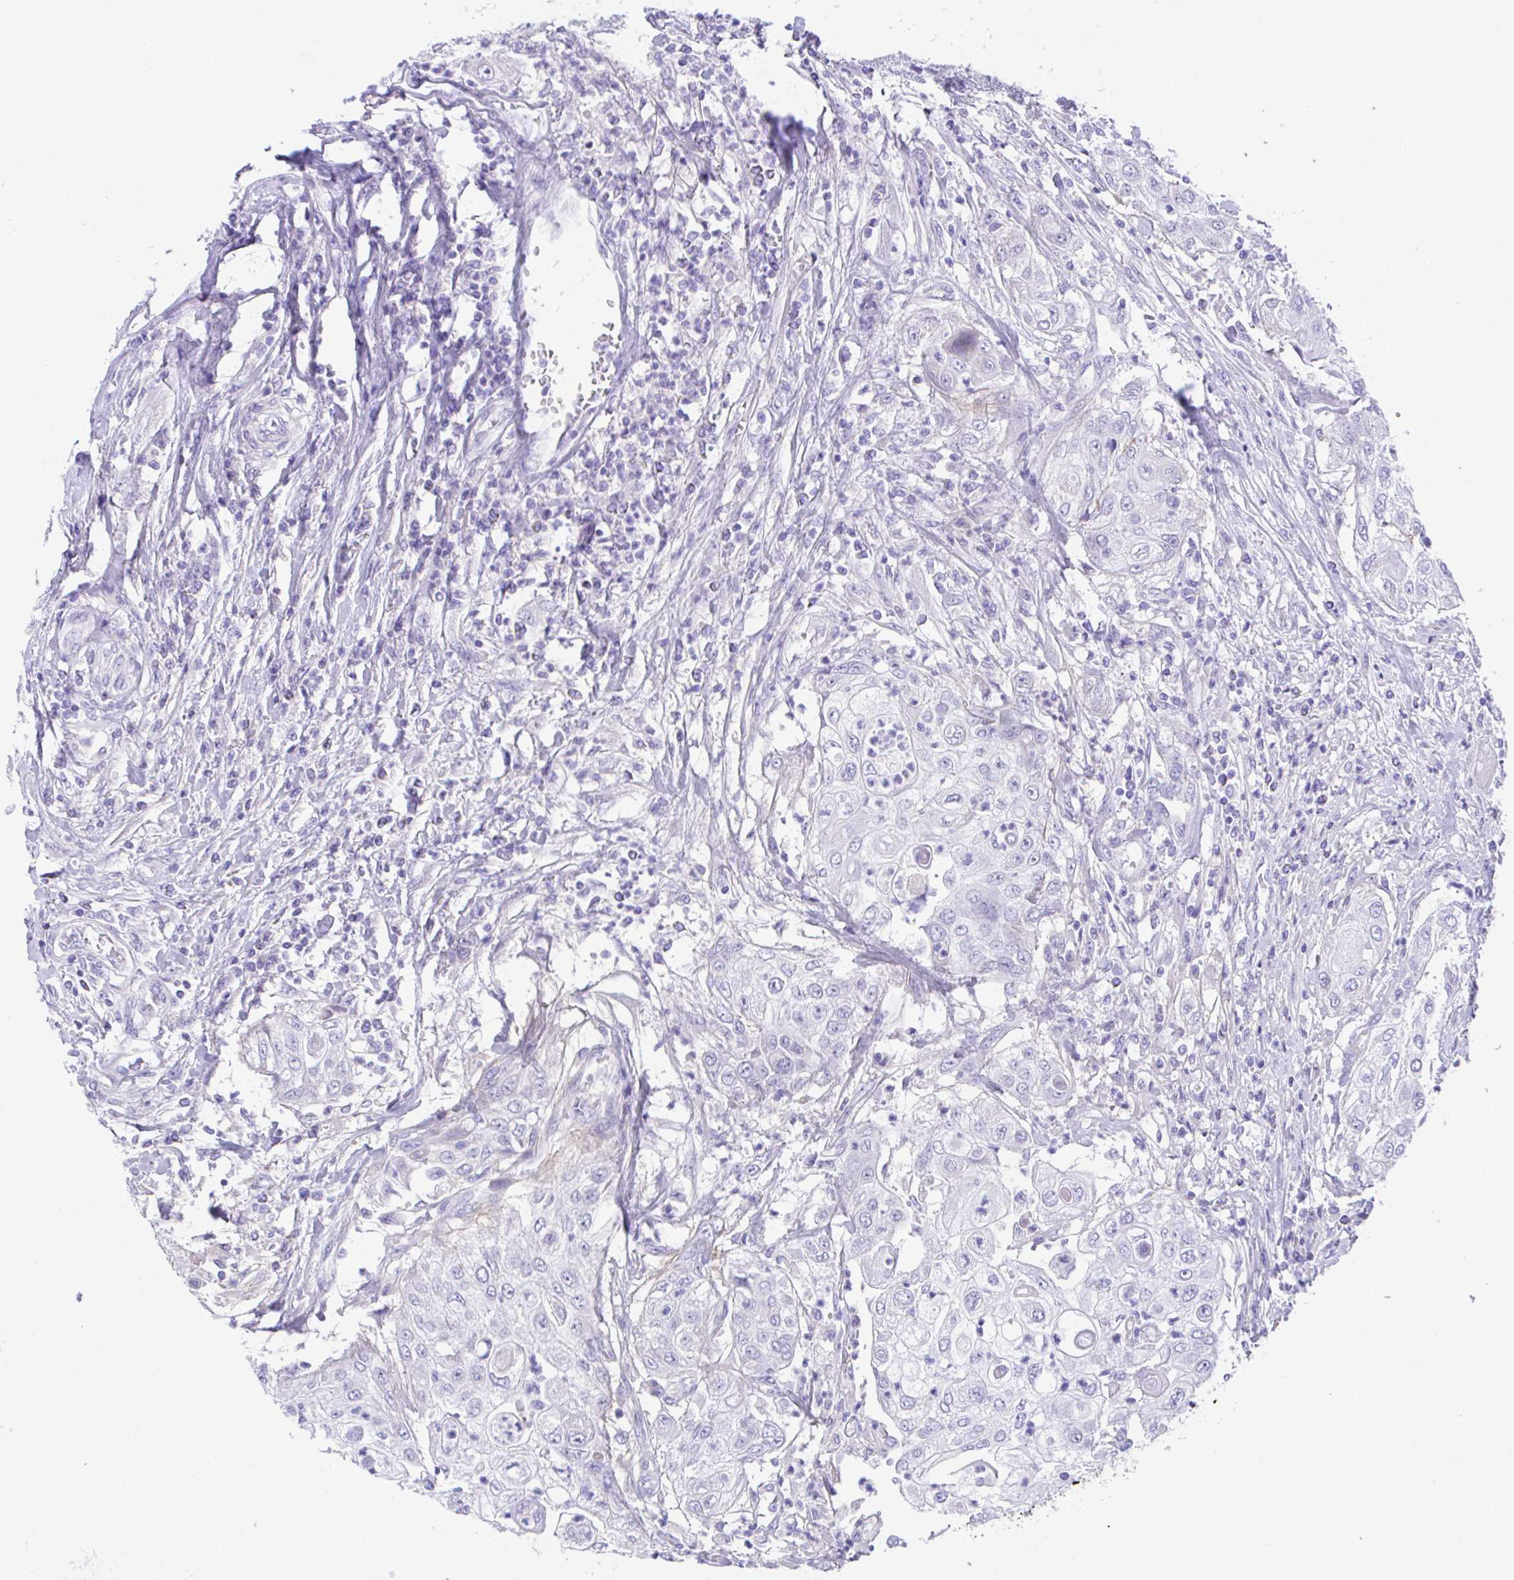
{"staining": {"intensity": "negative", "quantity": "none", "location": "none"}, "tissue": "urothelial cancer", "cell_type": "Tumor cells", "image_type": "cancer", "snomed": [{"axis": "morphology", "description": "Urothelial carcinoma, High grade"}, {"axis": "topography", "description": "Urinary bladder"}], "caption": "DAB (3,3'-diaminobenzidine) immunohistochemical staining of urothelial cancer reveals no significant positivity in tumor cells.", "gene": "SLC16A6", "patient": {"sex": "female", "age": 79}}